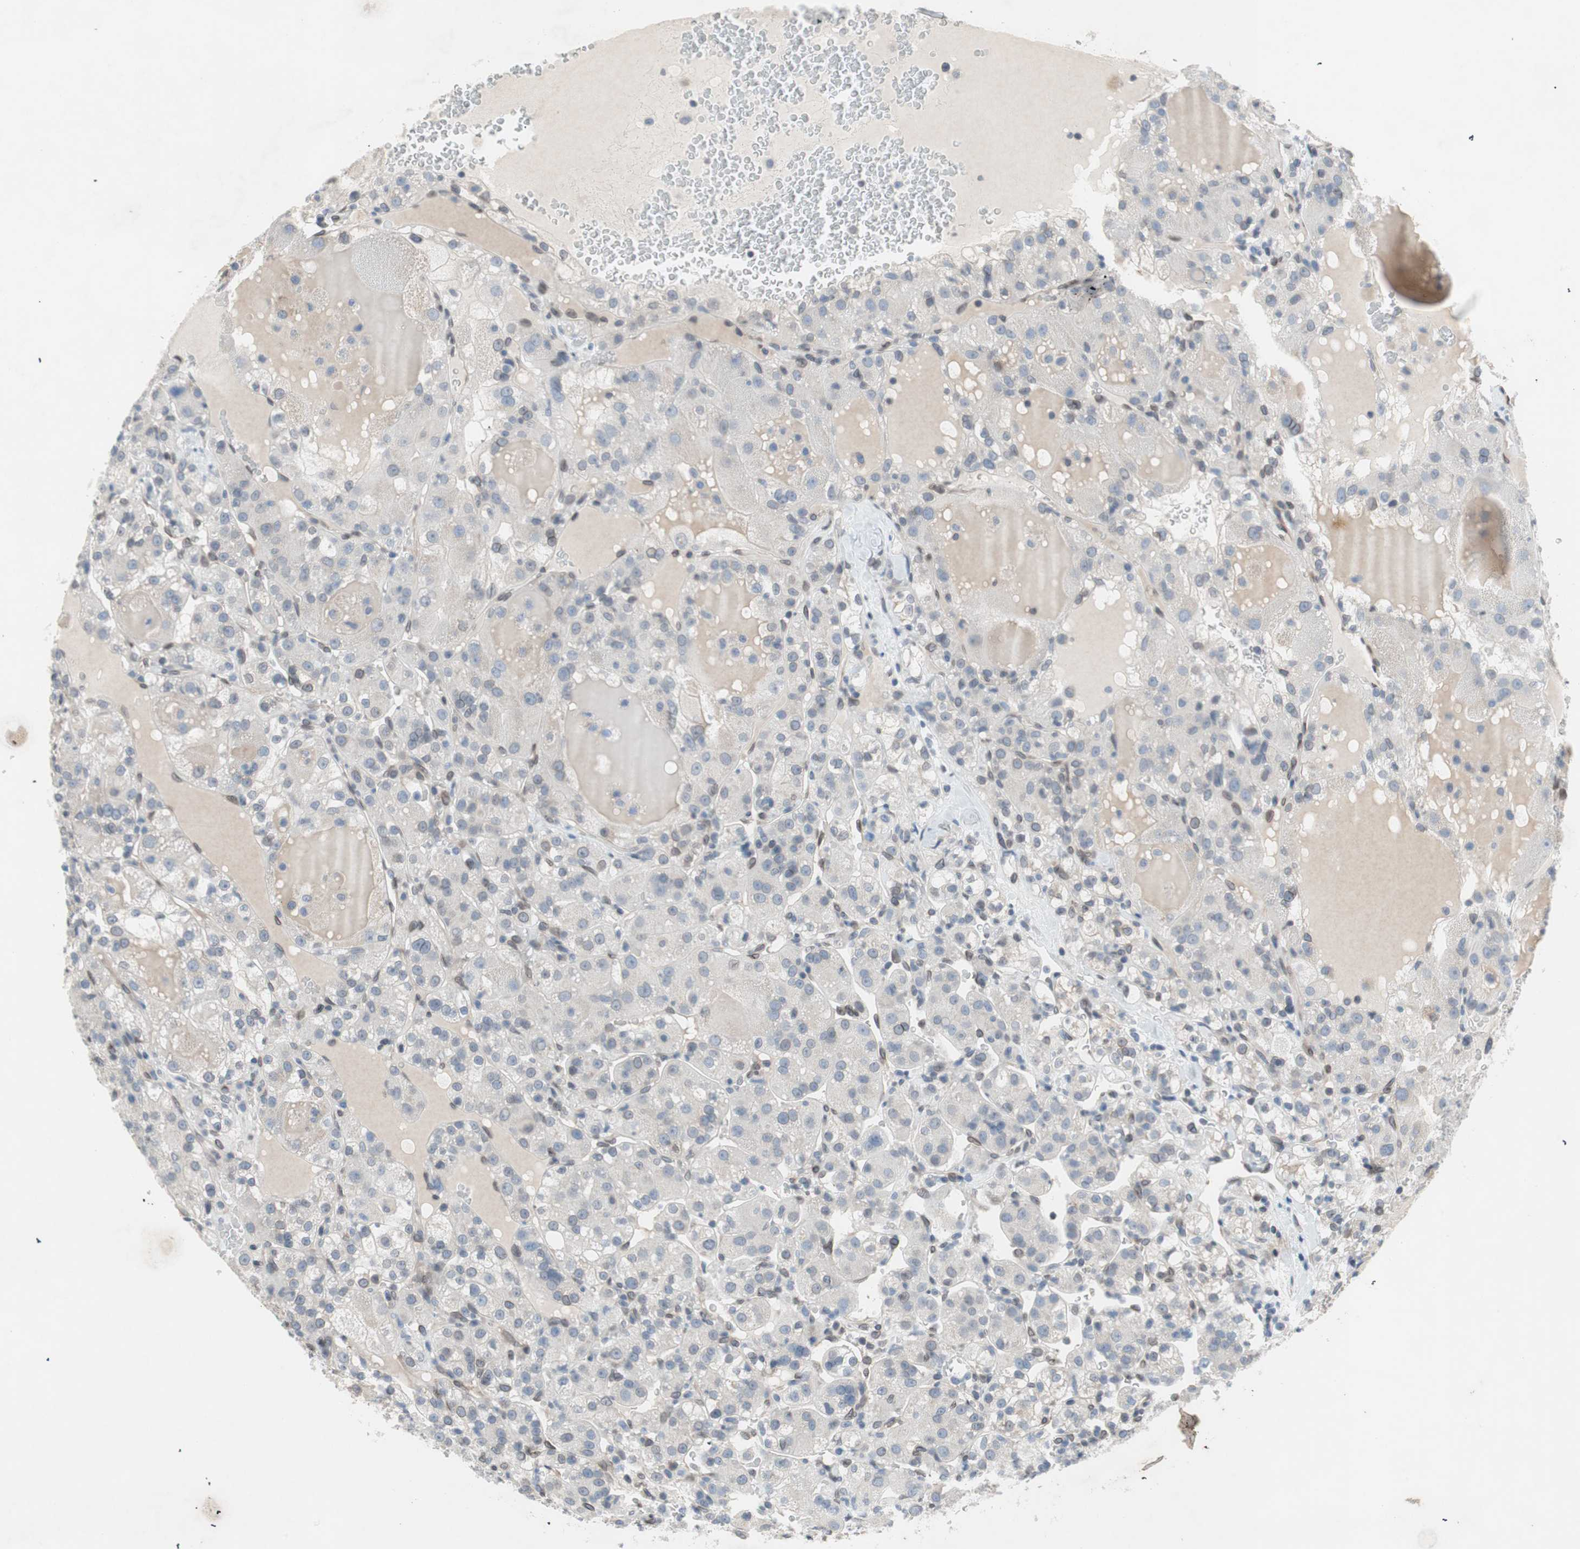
{"staining": {"intensity": "negative", "quantity": "none", "location": "none"}, "tissue": "renal cancer", "cell_type": "Tumor cells", "image_type": "cancer", "snomed": [{"axis": "morphology", "description": "Normal tissue, NOS"}, {"axis": "morphology", "description": "Adenocarcinoma, NOS"}, {"axis": "topography", "description": "Kidney"}], "caption": "DAB immunohistochemical staining of human renal cancer reveals no significant positivity in tumor cells. The staining is performed using DAB brown chromogen with nuclei counter-stained in using hematoxylin.", "gene": "ARNT2", "patient": {"sex": "male", "age": 61}}